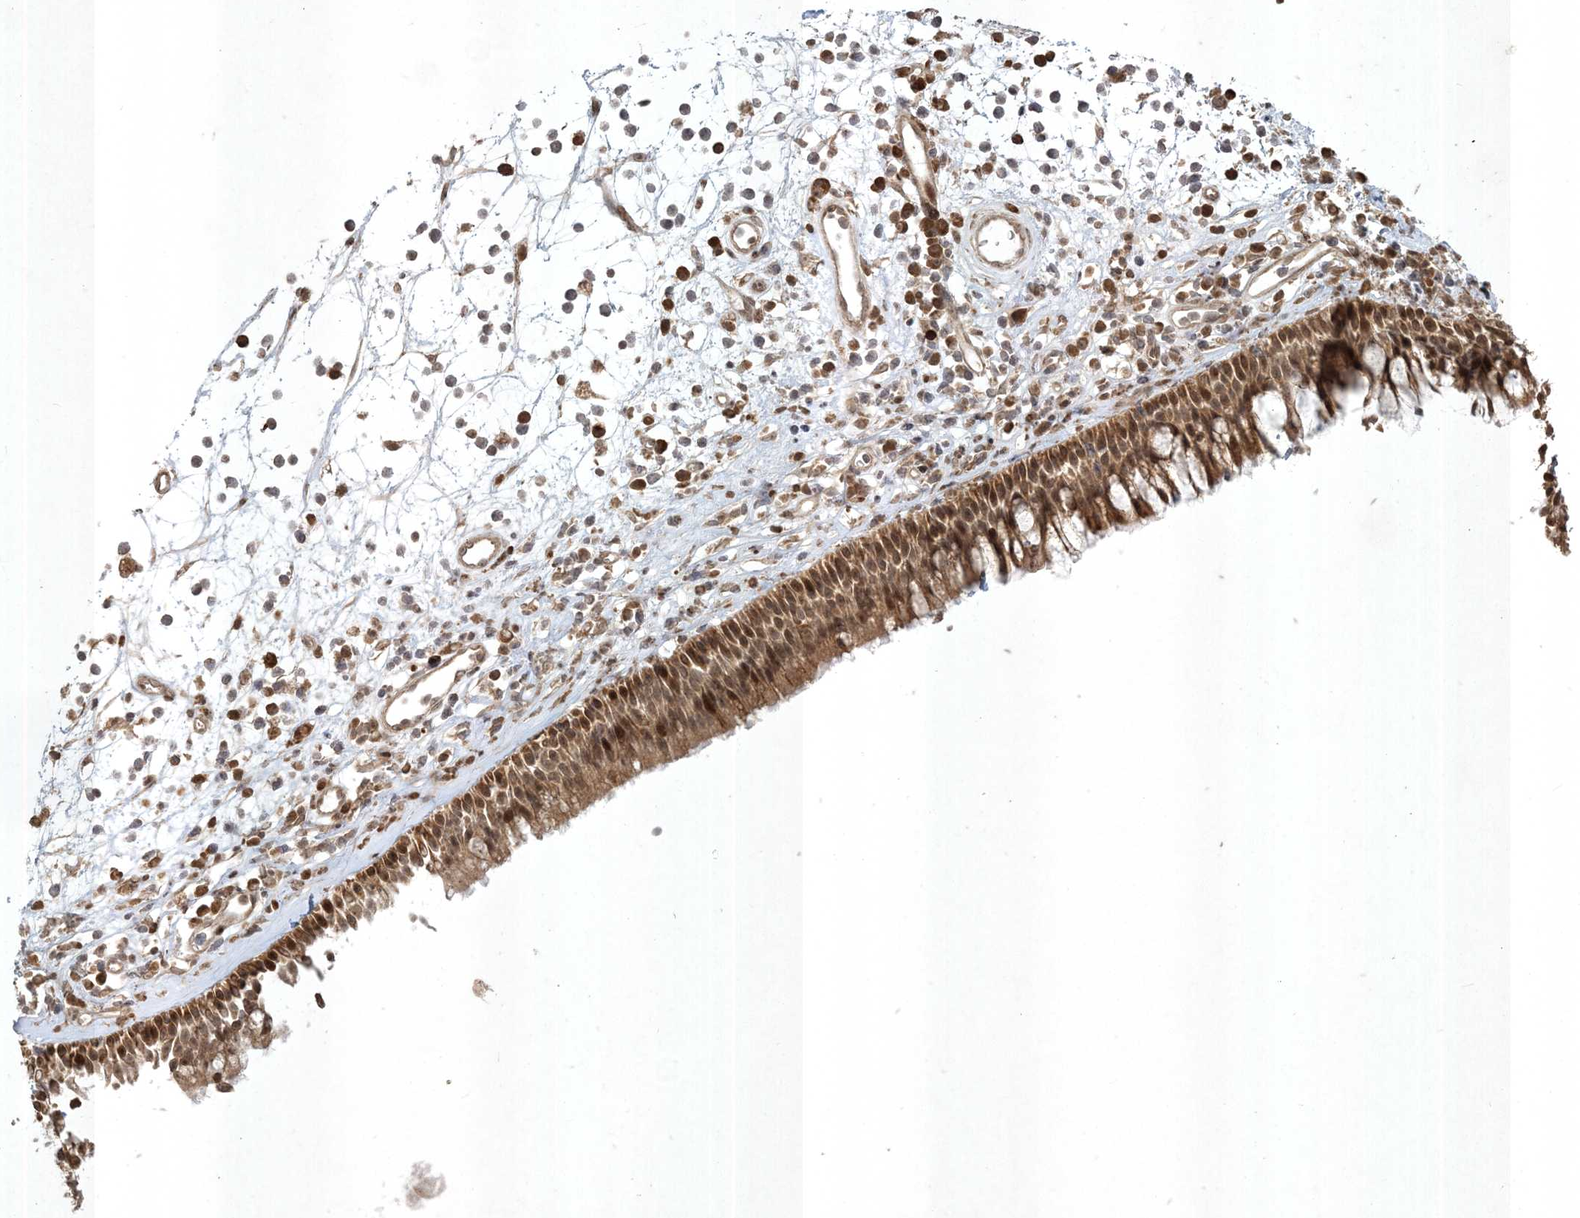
{"staining": {"intensity": "moderate", "quantity": ">75%", "location": "cytoplasmic/membranous,nuclear"}, "tissue": "nasopharynx", "cell_type": "Respiratory epithelial cells", "image_type": "normal", "snomed": [{"axis": "morphology", "description": "Normal tissue, NOS"}, {"axis": "morphology", "description": "Inflammation, NOS"}, {"axis": "morphology", "description": "Malignant melanoma, Metastatic site"}, {"axis": "topography", "description": "Nasopharynx"}], "caption": "Respiratory epithelial cells show medium levels of moderate cytoplasmic/membranous,nuclear expression in approximately >75% of cells in unremarkable human nasopharynx.", "gene": "RRAS", "patient": {"sex": "male", "age": 70}}